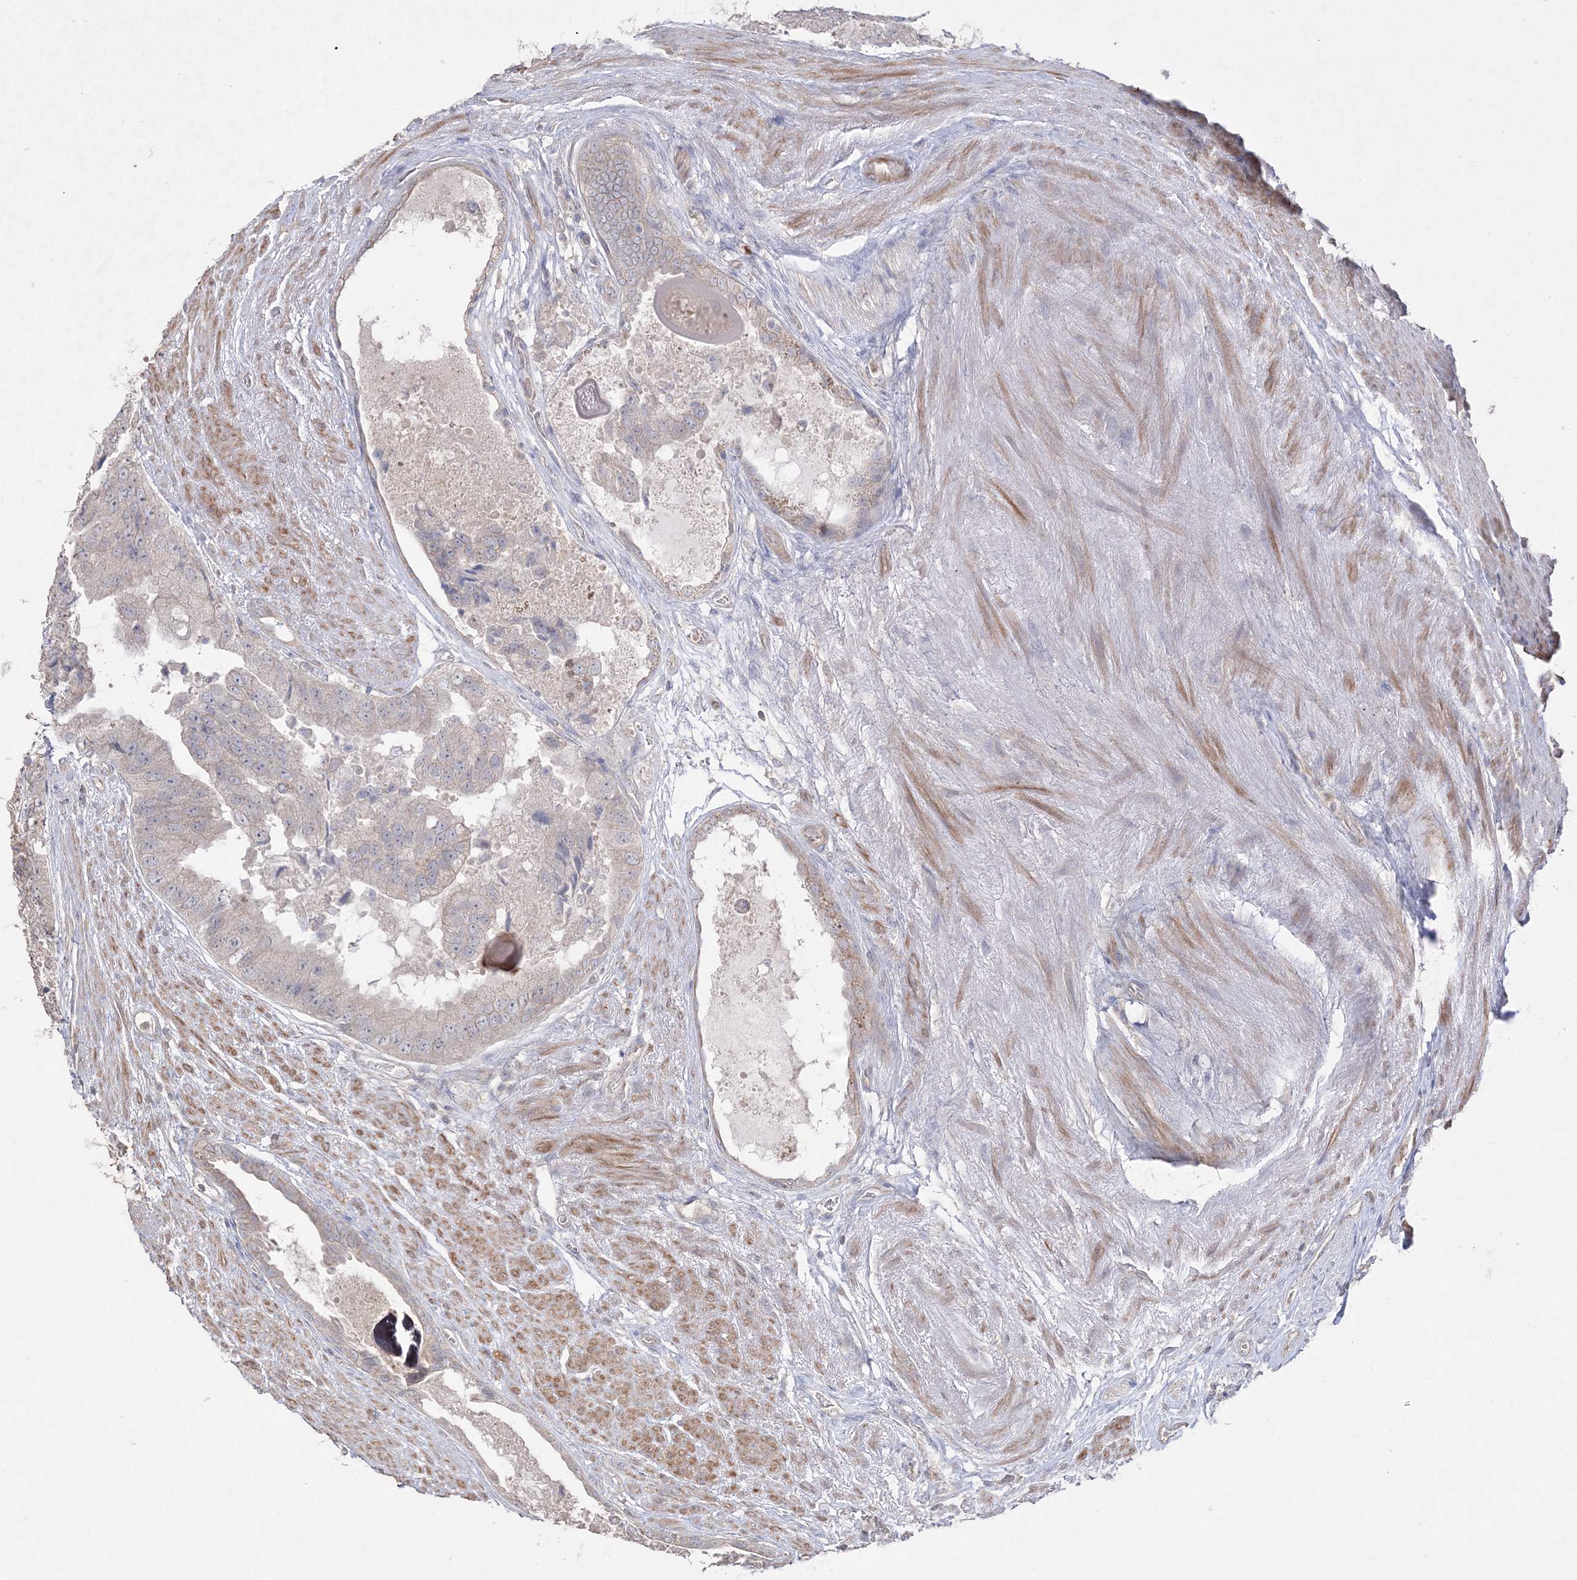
{"staining": {"intensity": "negative", "quantity": "none", "location": "none"}, "tissue": "prostate cancer", "cell_type": "Tumor cells", "image_type": "cancer", "snomed": [{"axis": "morphology", "description": "Adenocarcinoma, High grade"}, {"axis": "topography", "description": "Prostate"}], "caption": "Micrograph shows no significant protein staining in tumor cells of high-grade adenocarcinoma (prostate).", "gene": "SH3BP4", "patient": {"sex": "male", "age": 70}}